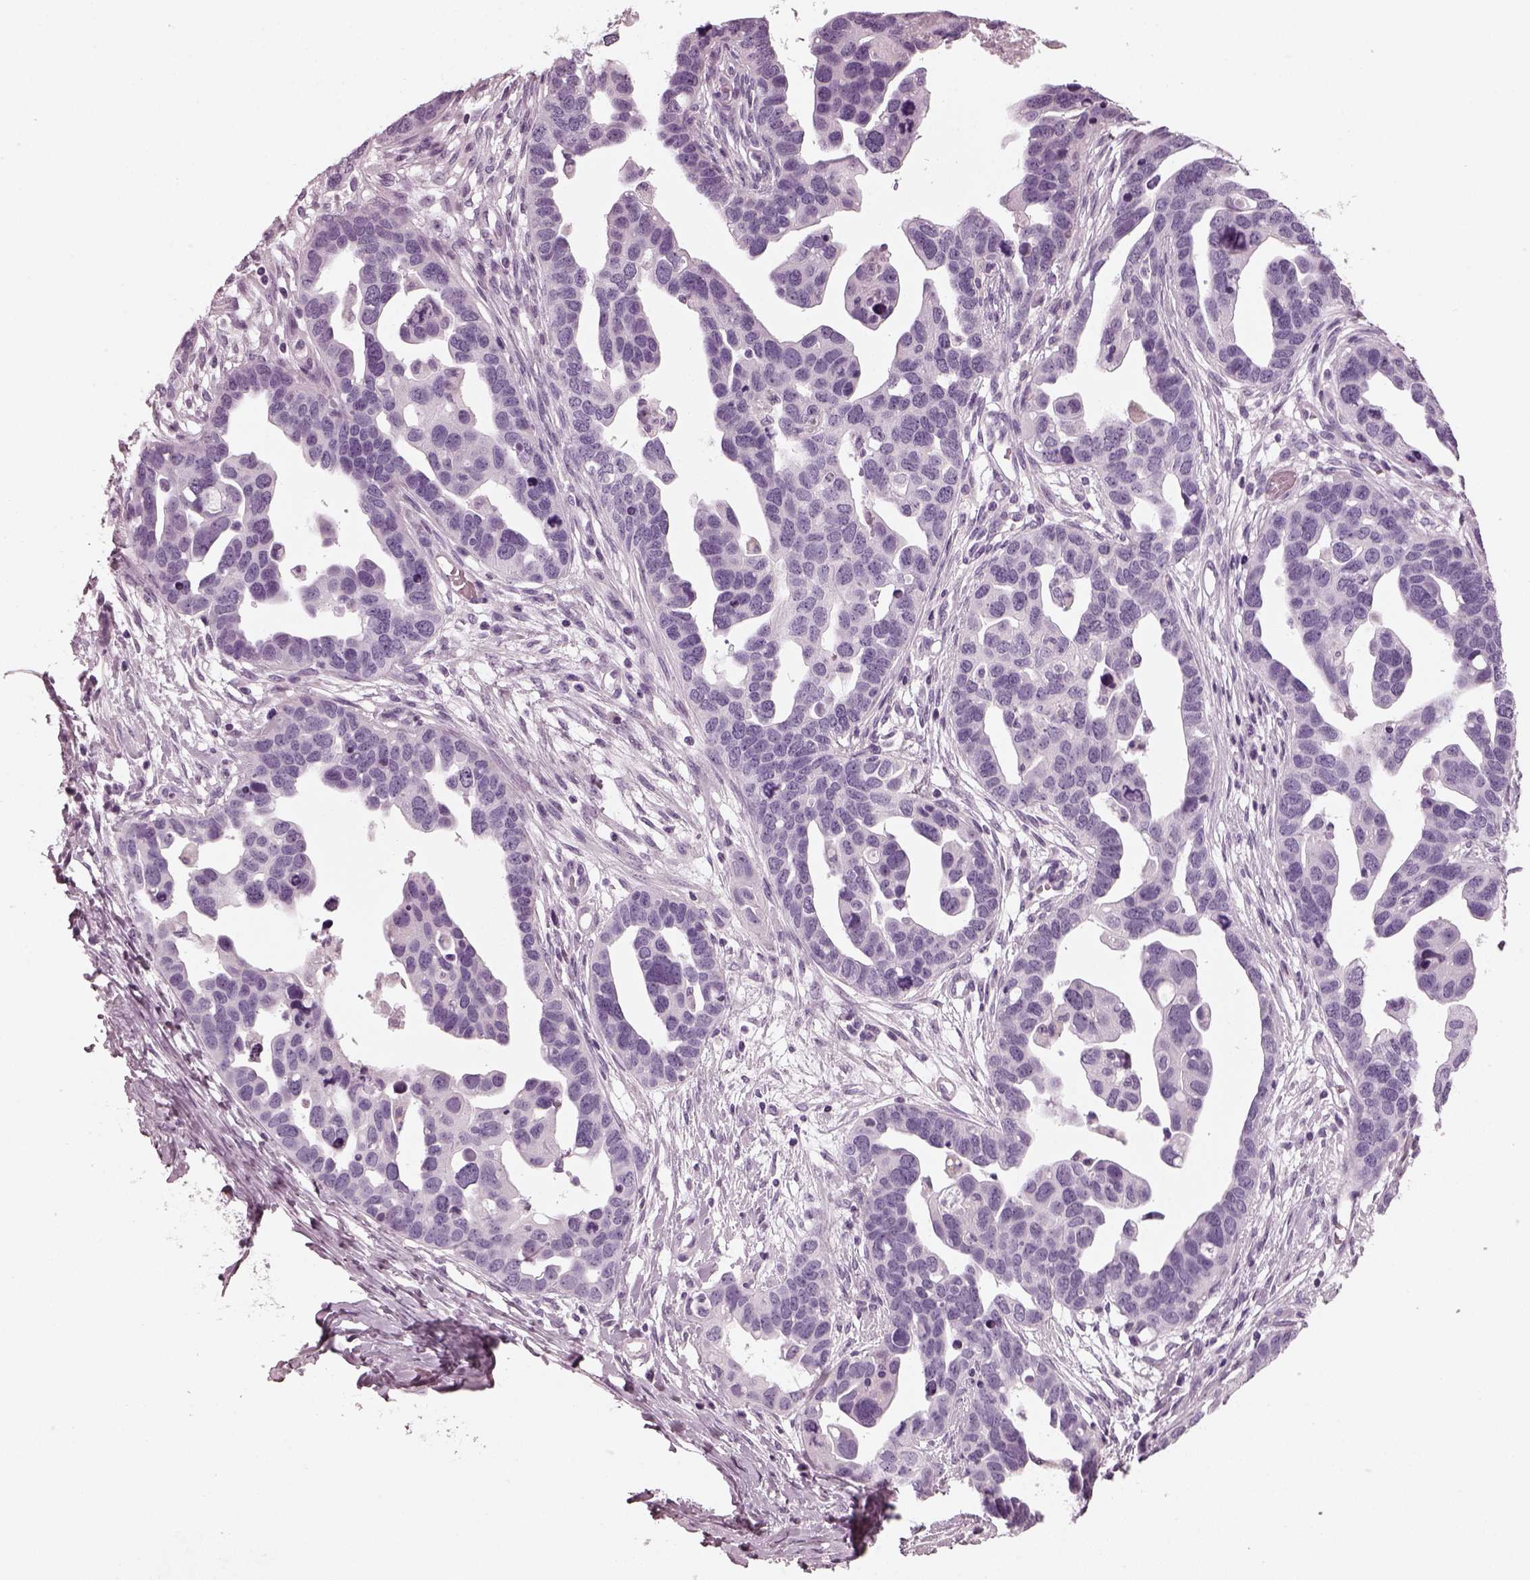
{"staining": {"intensity": "negative", "quantity": "none", "location": "none"}, "tissue": "ovarian cancer", "cell_type": "Tumor cells", "image_type": "cancer", "snomed": [{"axis": "morphology", "description": "Cystadenocarcinoma, serous, NOS"}, {"axis": "topography", "description": "Ovary"}], "caption": "The immunohistochemistry image has no significant expression in tumor cells of ovarian serous cystadenocarcinoma tissue.", "gene": "RCVRN", "patient": {"sex": "female", "age": 54}}